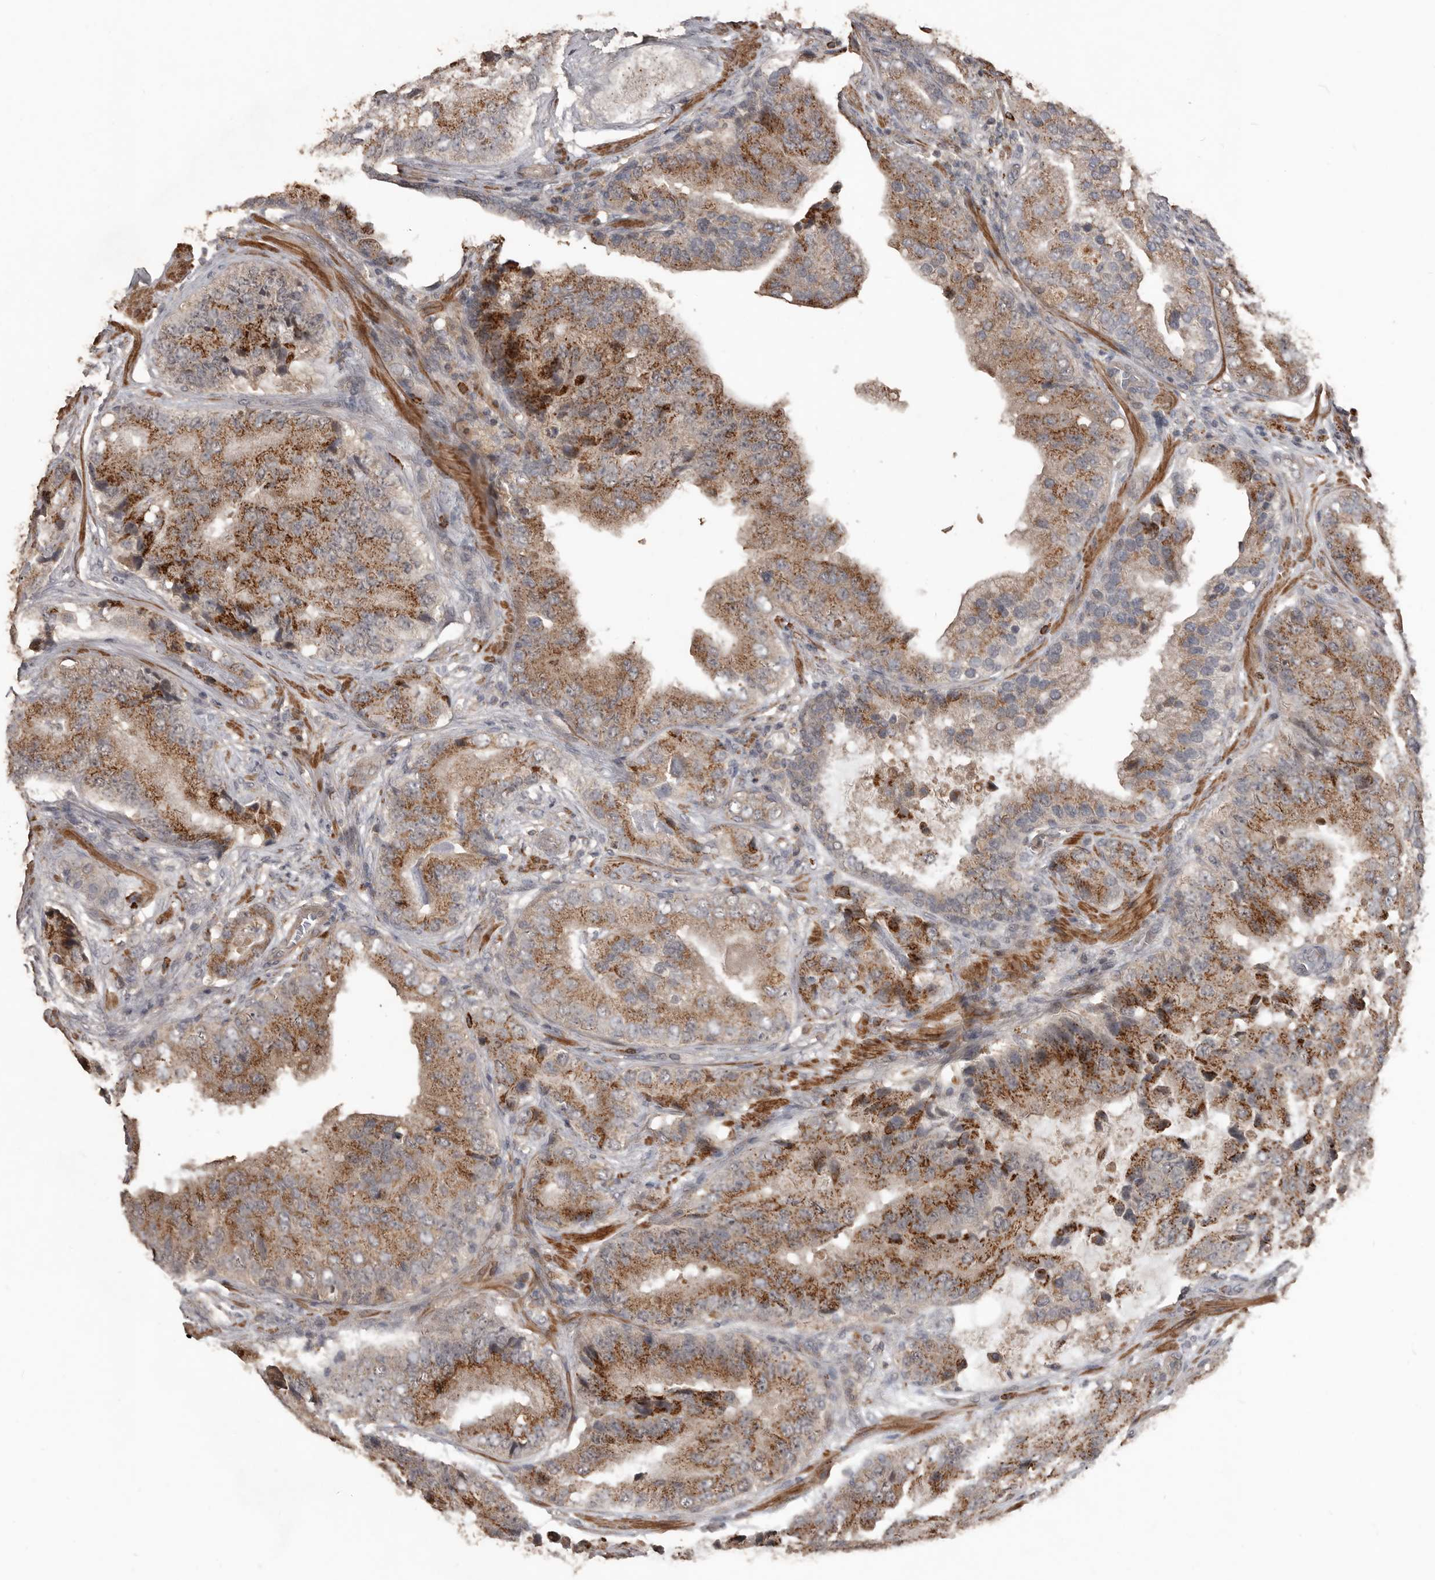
{"staining": {"intensity": "moderate", "quantity": ">75%", "location": "cytoplasmic/membranous"}, "tissue": "prostate cancer", "cell_type": "Tumor cells", "image_type": "cancer", "snomed": [{"axis": "morphology", "description": "Adenocarcinoma, High grade"}, {"axis": "topography", "description": "Prostate"}], "caption": "Approximately >75% of tumor cells in human high-grade adenocarcinoma (prostate) show moderate cytoplasmic/membranous protein positivity as visualized by brown immunohistochemical staining.", "gene": "BAMBI", "patient": {"sex": "male", "age": 70}}